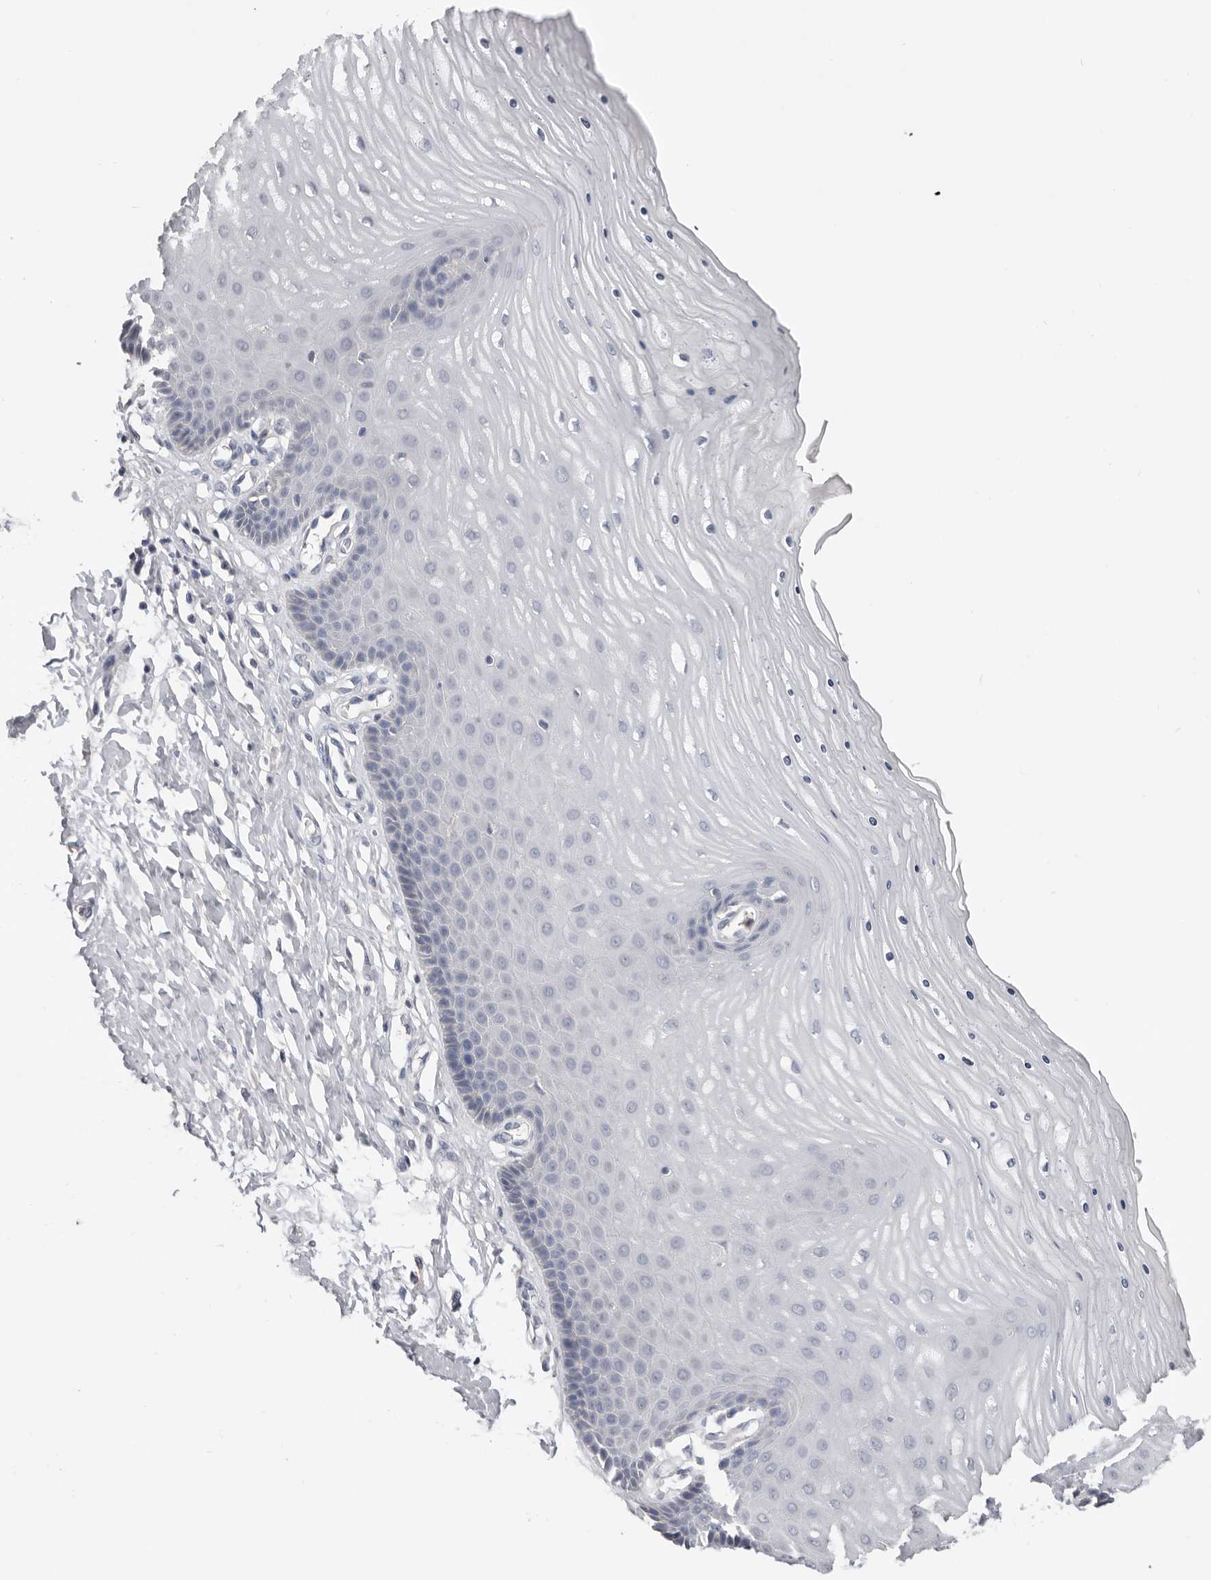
{"staining": {"intensity": "negative", "quantity": "none", "location": "none"}, "tissue": "cervix", "cell_type": "Glandular cells", "image_type": "normal", "snomed": [{"axis": "morphology", "description": "Normal tissue, NOS"}, {"axis": "topography", "description": "Cervix"}], "caption": "The photomicrograph displays no staining of glandular cells in unremarkable cervix. (DAB (3,3'-diaminobenzidine) immunohistochemistry (IHC), high magnification).", "gene": "WDTC1", "patient": {"sex": "female", "age": 55}}